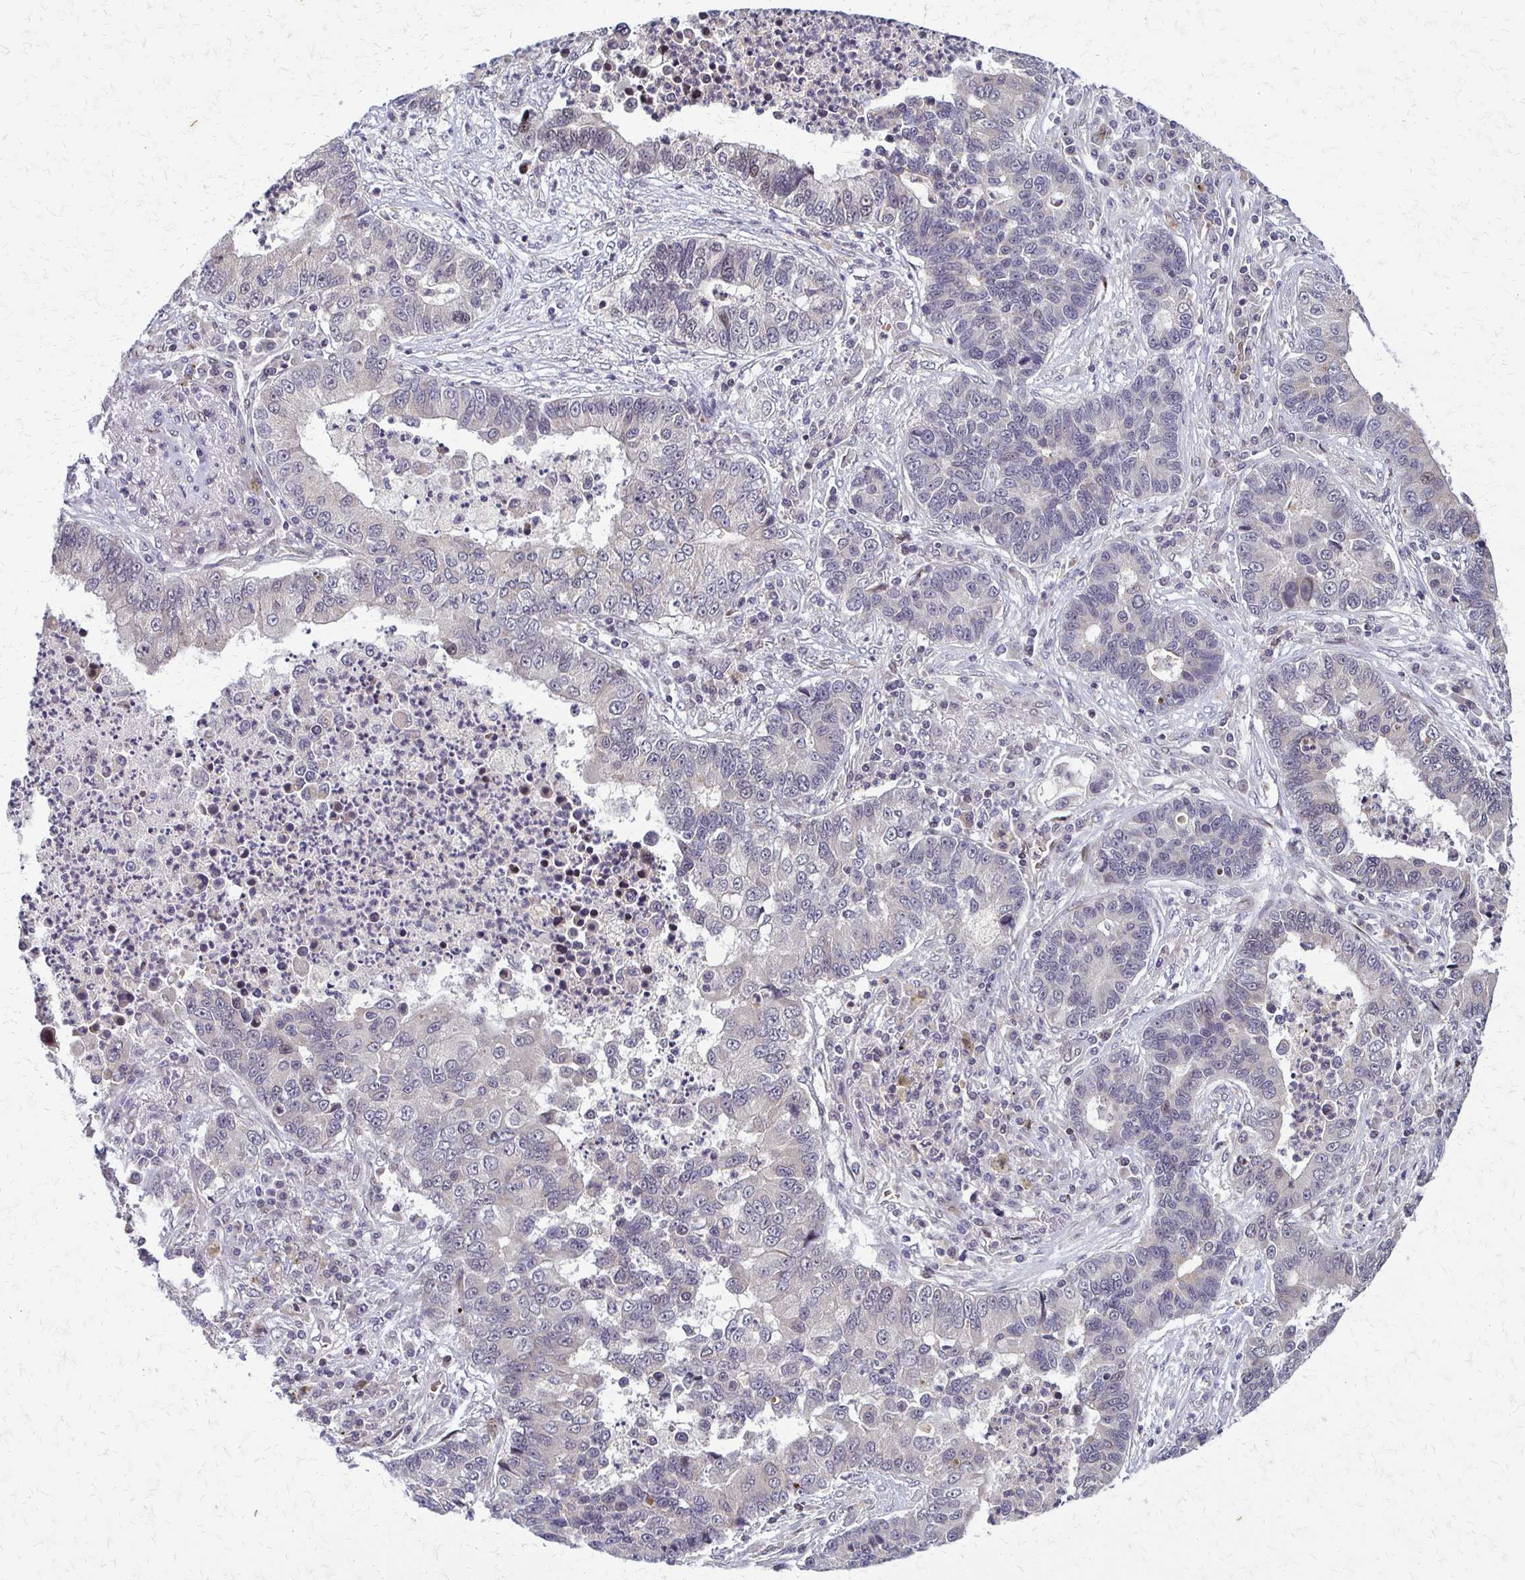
{"staining": {"intensity": "negative", "quantity": "none", "location": "none"}, "tissue": "lung cancer", "cell_type": "Tumor cells", "image_type": "cancer", "snomed": [{"axis": "morphology", "description": "Adenocarcinoma, NOS"}, {"axis": "topography", "description": "Lung"}], "caption": "Immunohistochemical staining of lung cancer (adenocarcinoma) exhibits no significant positivity in tumor cells. Nuclei are stained in blue.", "gene": "TRIR", "patient": {"sex": "female", "age": 57}}